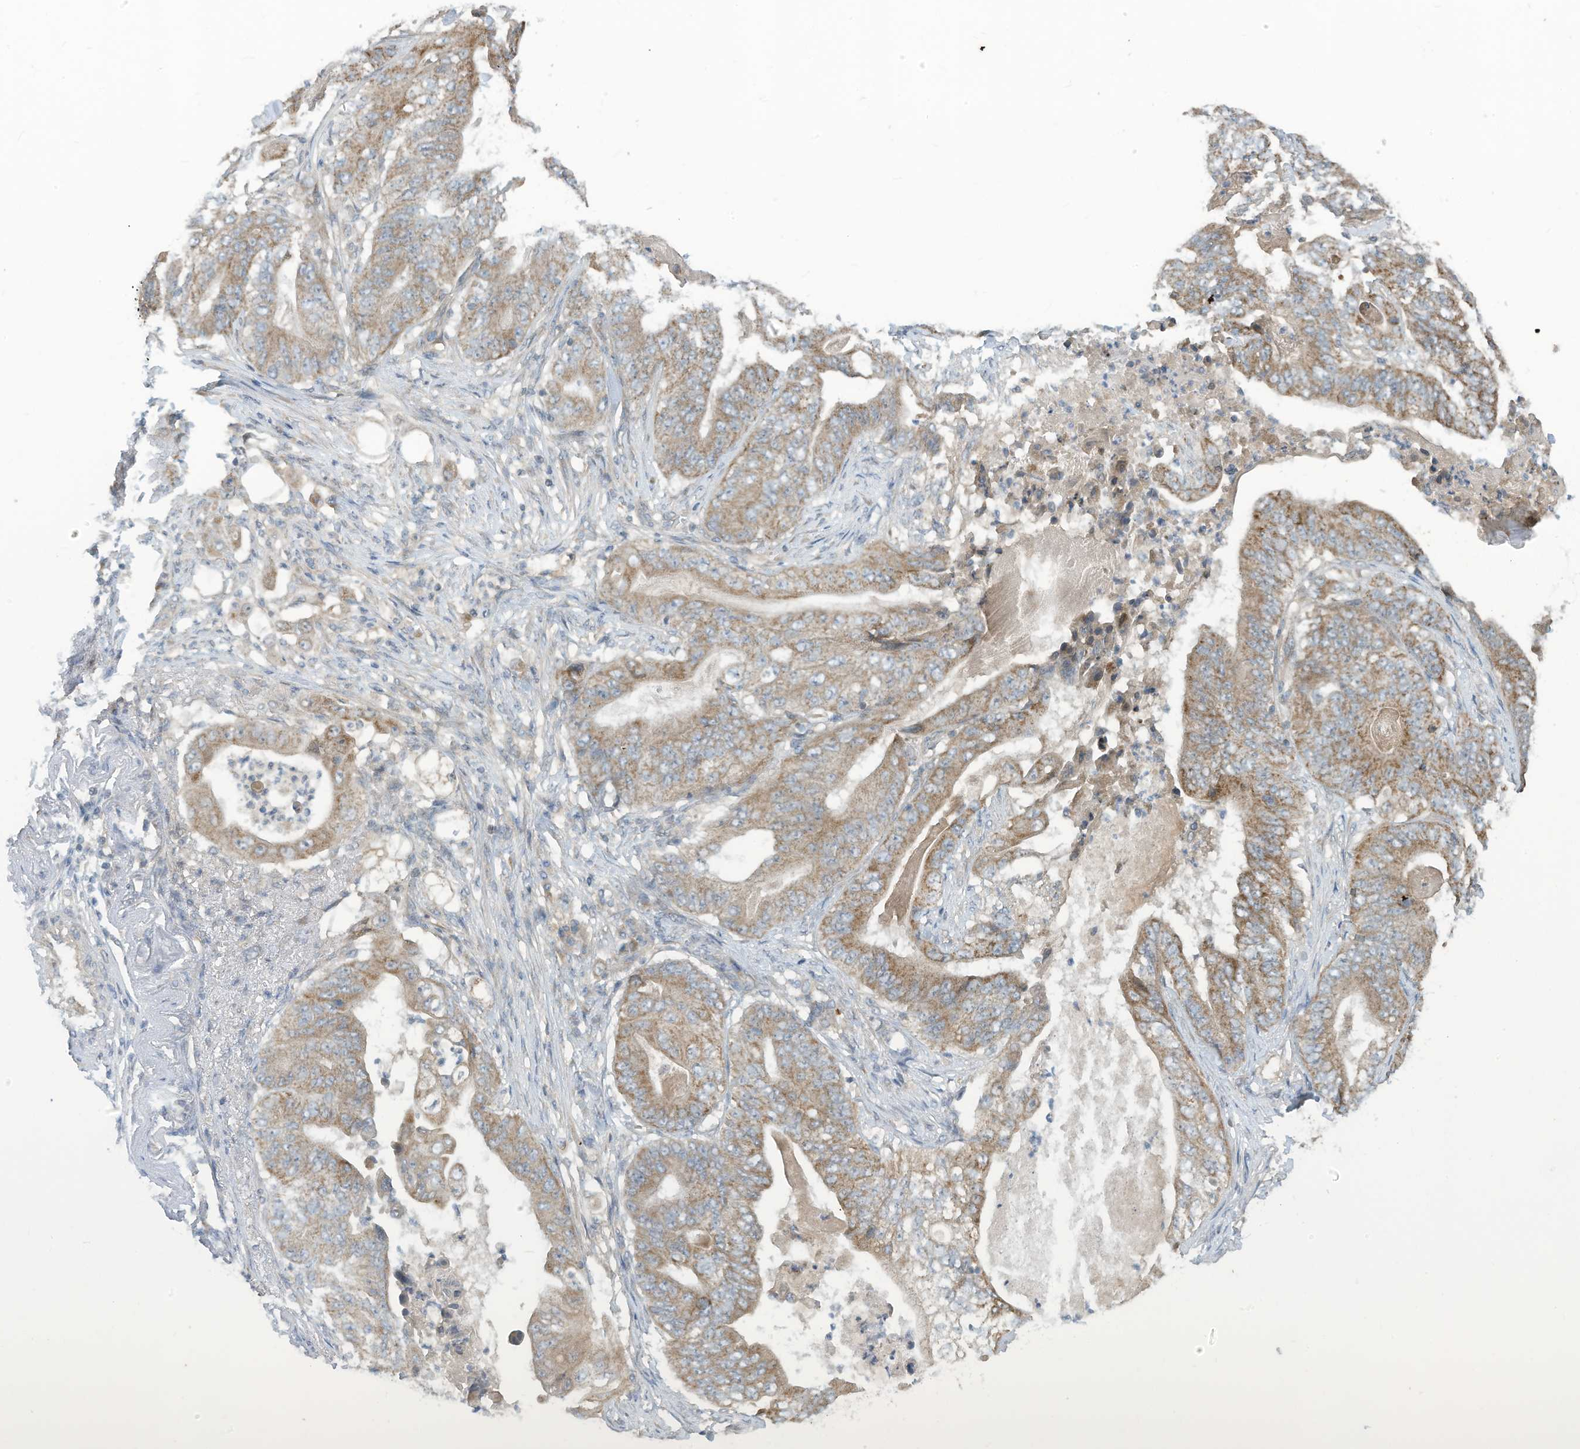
{"staining": {"intensity": "moderate", "quantity": ">75%", "location": "cytoplasmic/membranous"}, "tissue": "stomach cancer", "cell_type": "Tumor cells", "image_type": "cancer", "snomed": [{"axis": "morphology", "description": "Adenocarcinoma, NOS"}, {"axis": "topography", "description": "Stomach"}], "caption": "This is an image of immunohistochemistry (IHC) staining of stomach cancer (adenocarcinoma), which shows moderate positivity in the cytoplasmic/membranous of tumor cells.", "gene": "SCGB1D2", "patient": {"sex": "female", "age": 73}}